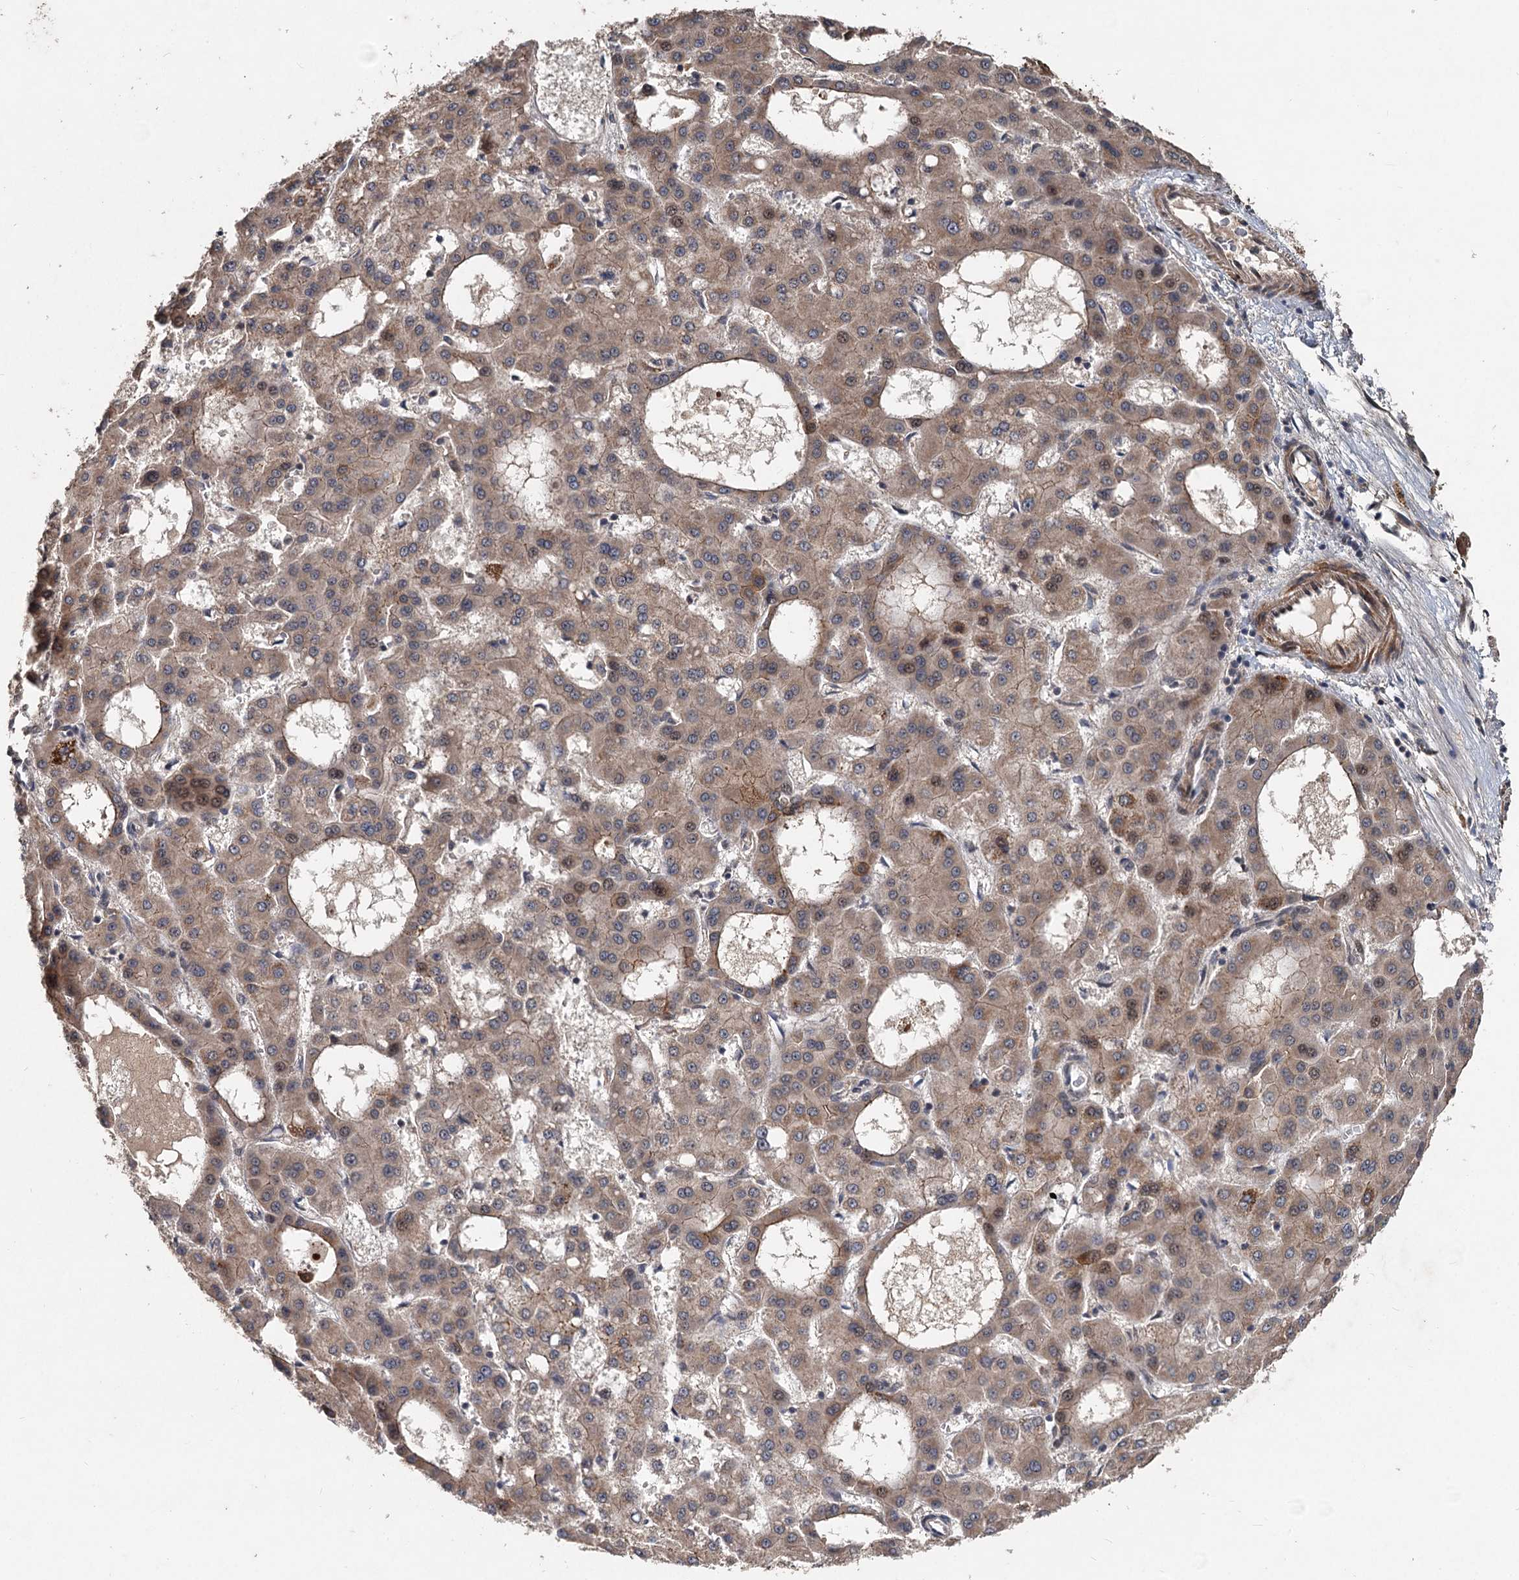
{"staining": {"intensity": "weak", "quantity": ">75%", "location": "cytoplasmic/membranous,nuclear"}, "tissue": "liver cancer", "cell_type": "Tumor cells", "image_type": "cancer", "snomed": [{"axis": "morphology", "description": "Carcinoma, Hepatocellular, NOS"}, {"axis": "topography", "description": "Liver"}], "caption": "A high-resolution micrograph shows immunohistochemistry staining of liver hepatocellular carcinoma, which exhibits weak cytoplasmic/membranous and nuclear staining in approximately >75% of tumor cells.", "gene": "RITA1", "patient": {"sex": "male", "age": 47}}